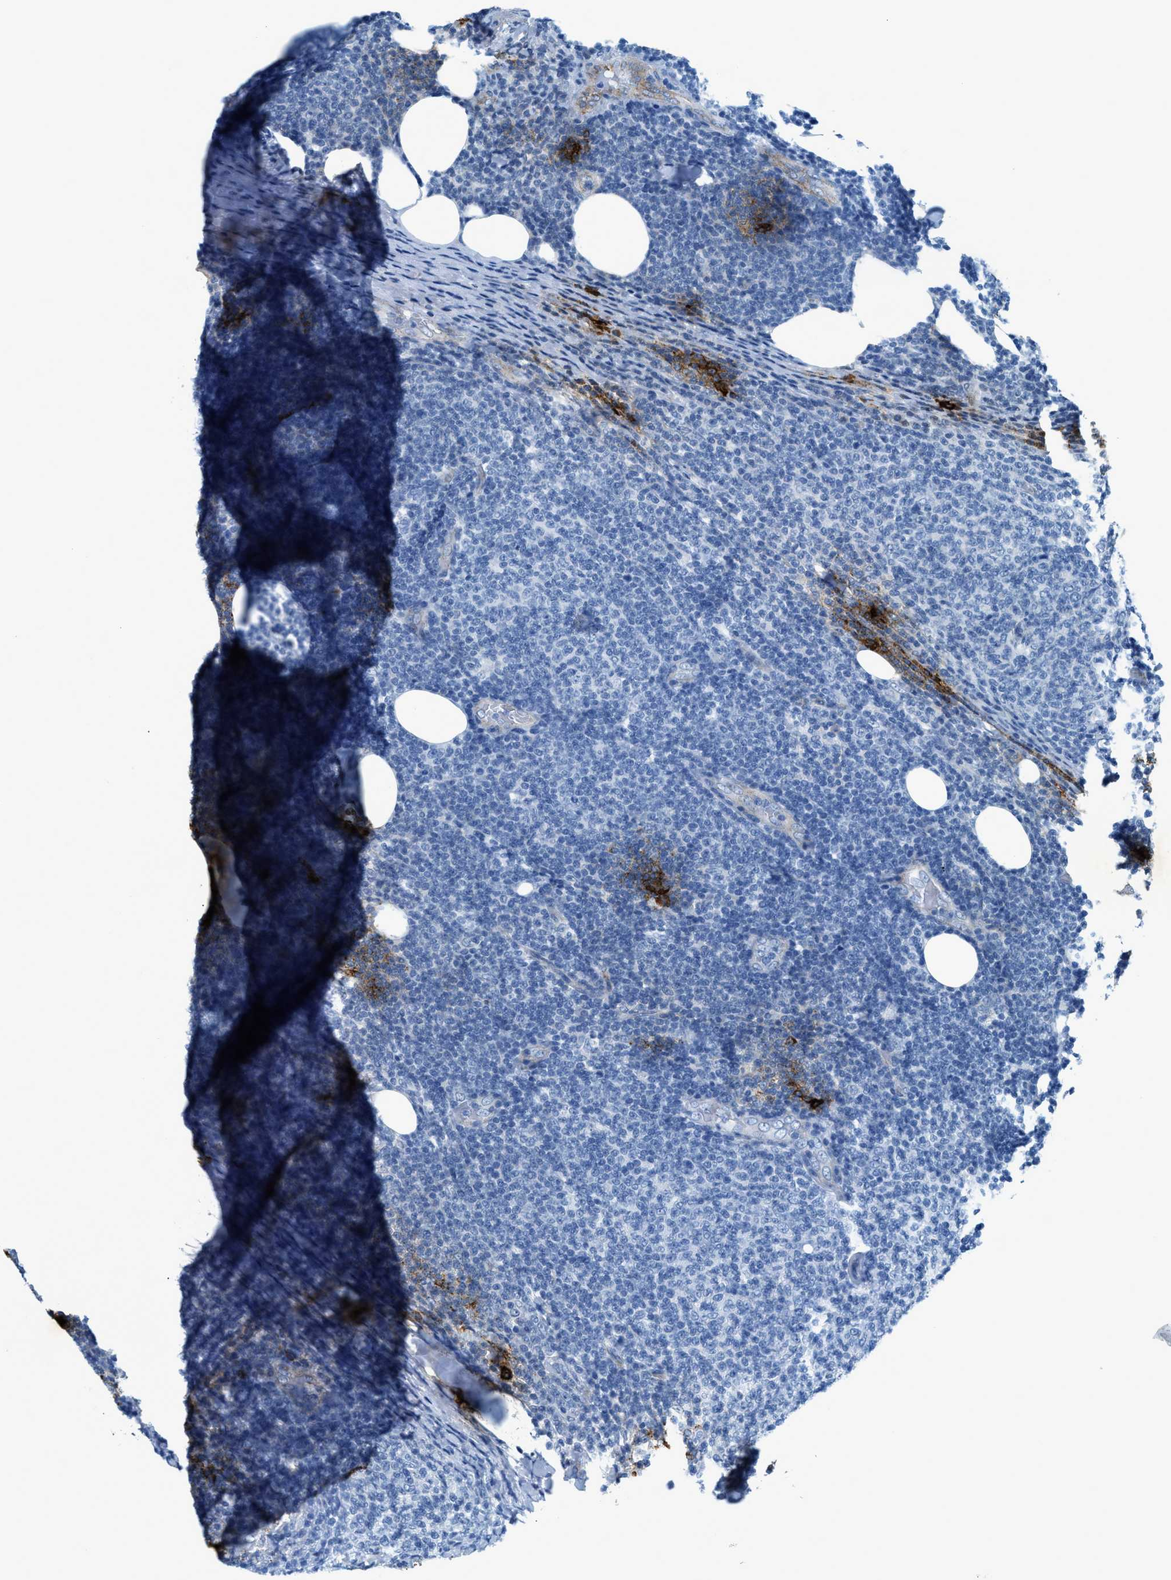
{"staining": {"intensity": "negative", "quantity": "none", "location": "none"}, "tissue": "lymphoma", "cell_type": "Tumor cells", "image_type": "cancer", "snomed": [{"axis": "morphology", "description": "Malignant lymphoma, non-Hodgkin's type, Low grade"}, {"axis": "topography", "description": "Lymph node"}], "caption": "Tumor cells are negative for brown protein staining in low-grade malignant lymphoma, non-Hodgkin's type. The staining is performed using DAB (3,3'-diaminobenzidine) brown chromogen with nuclei counter-stained in using hematoxylin.", "gene": "TPSAB1", "patient": {"sex": "male", "age": 66}}